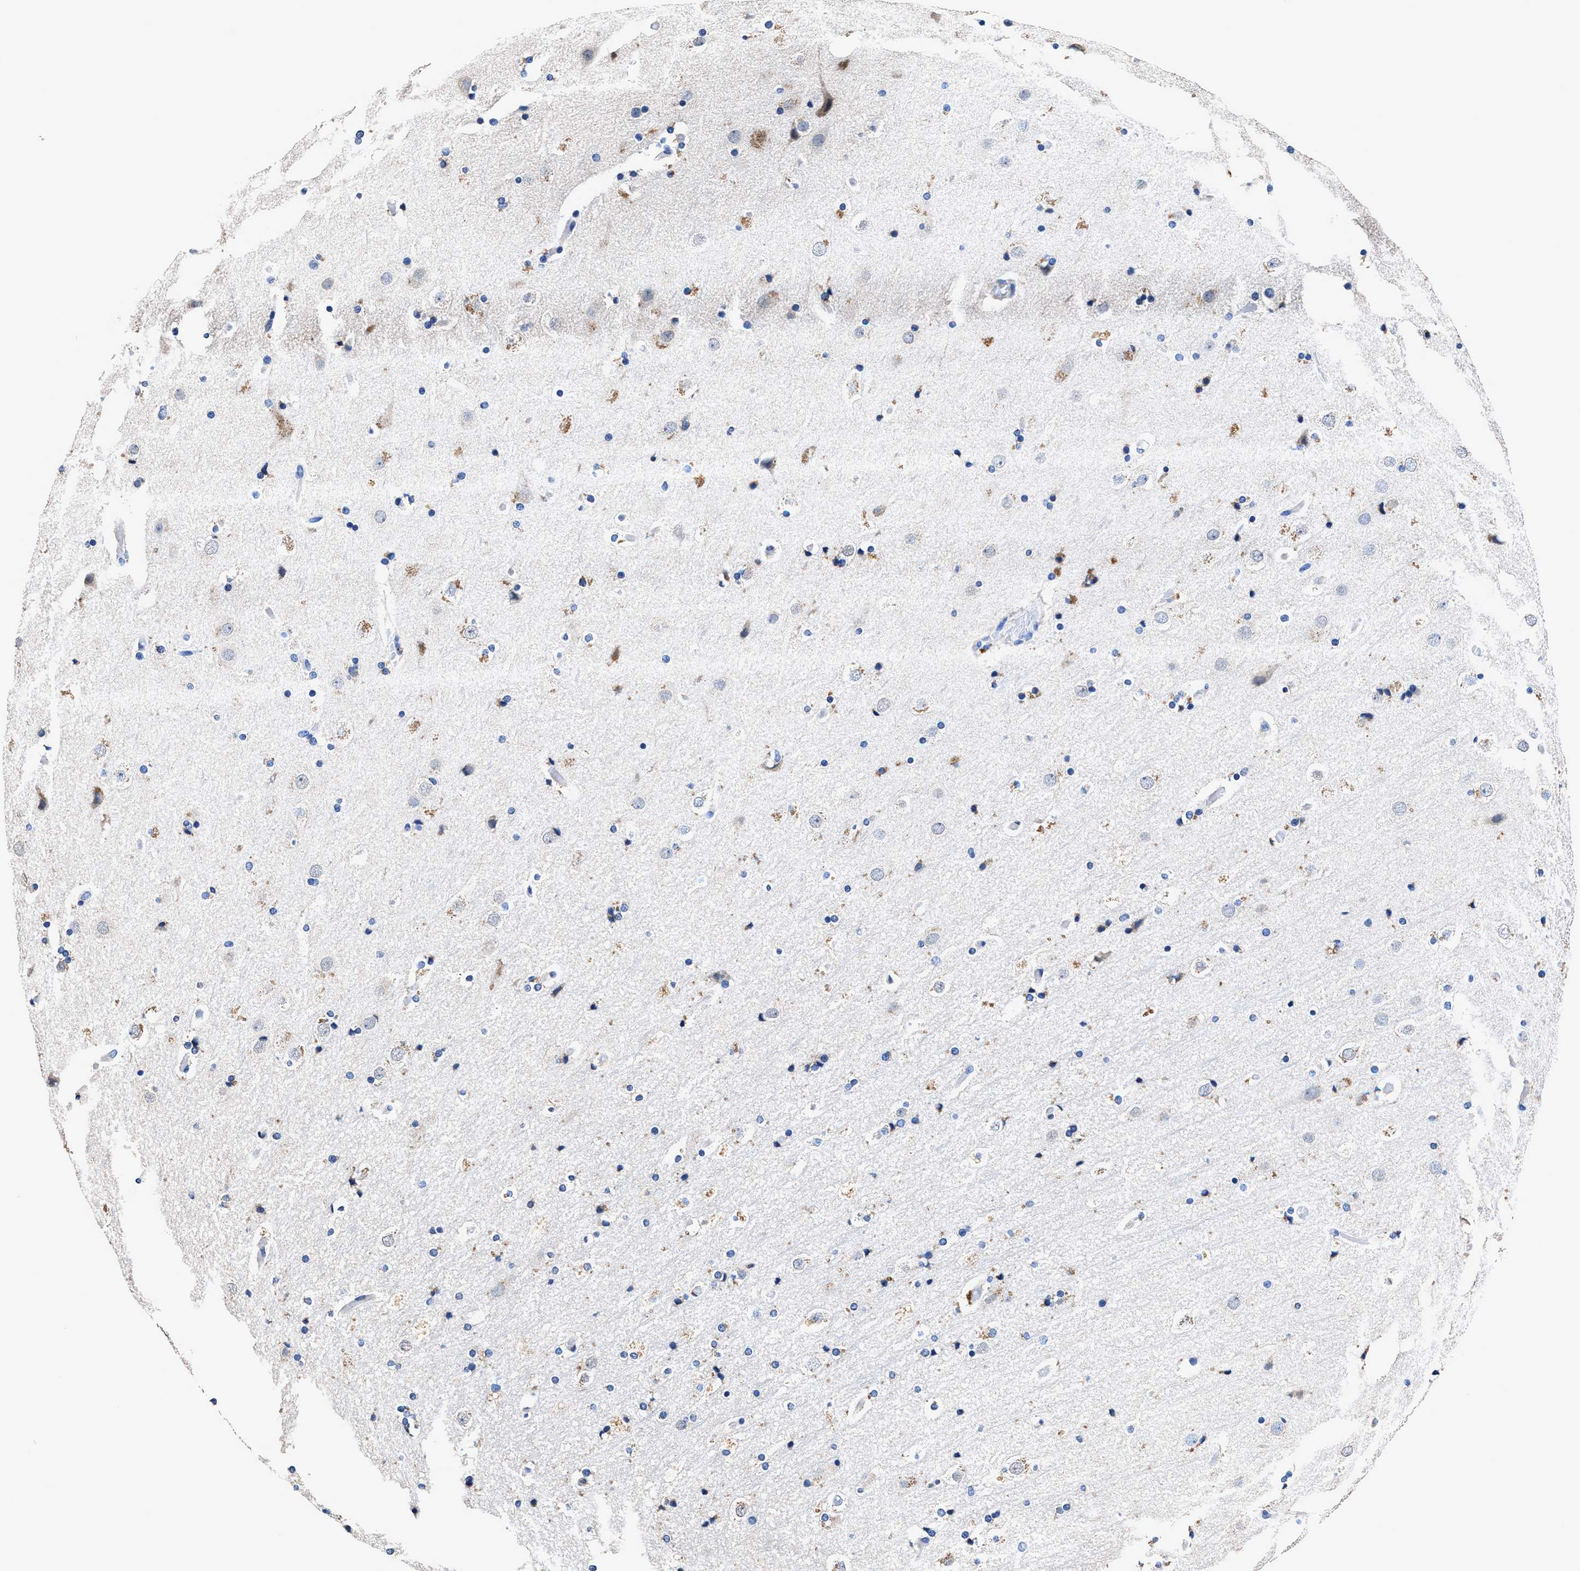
{"staining": {"intensity": "negative", "quantity": "none", "location": "none"}, "tissue": "cerebral cortex", "cell_type": "Endothelial cells", "image_type": "normal", "snomed": [{"axis": "morphology", "description": "Normal tissue, NOS"}, {"axis": "topography", "description": "Cerebral cortex"}], "caption": "IHC histopathology image of unremarkable cerebral cortex stained for a protein (brown), which reveals no staining in endothelial cells.", "gene": "UBR4", "patient": {"sex": "male", "age": 57}}